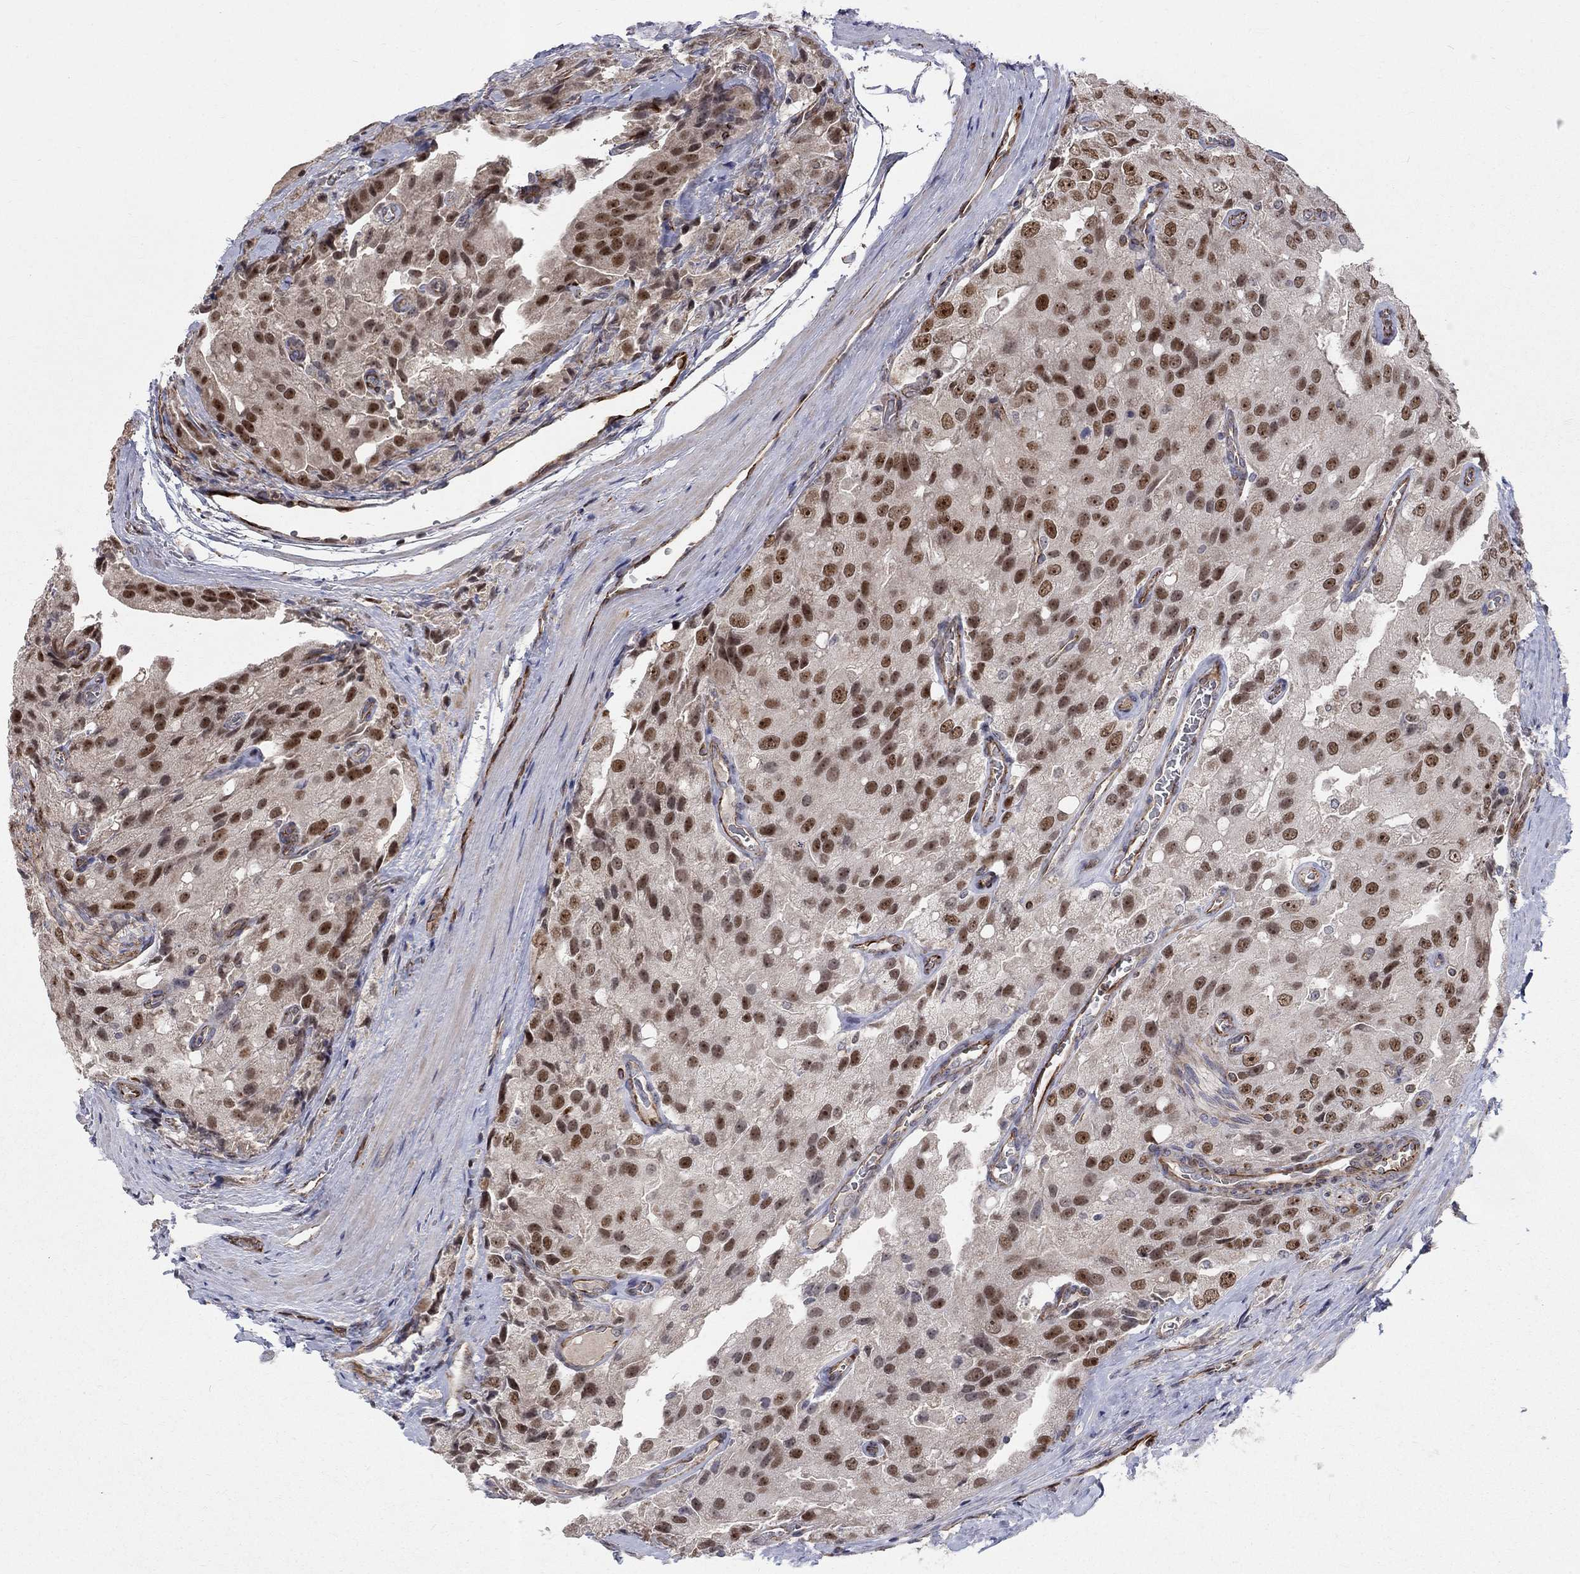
{"staining": {"intensity": "moderate", "quantity": ">75%", "location": "nuclear"}, "tissue": "prostate cancer", "cell_type": "Tumor cells", "image_type": "cancer", "snomed": [{"axis": "morphology", "description": "Adenocarcinoma, NOS"}, {"axis": "topography", "description": "Prostate and seminal vesicle, NOS"}, {"axis": "topography", "description": "Prostate"}], "caption": "High-power microscopy captured an immunohistochemistry (IHC) micrograph of prostate adenocarcinoma, revealing moderate nuclear positivity in approximately >75% of tumor cells. (DAB IHC with brightfield microscopy, high magnification).", "gene": "MSRA", "patient": {"sex": "male", "age": 67}}